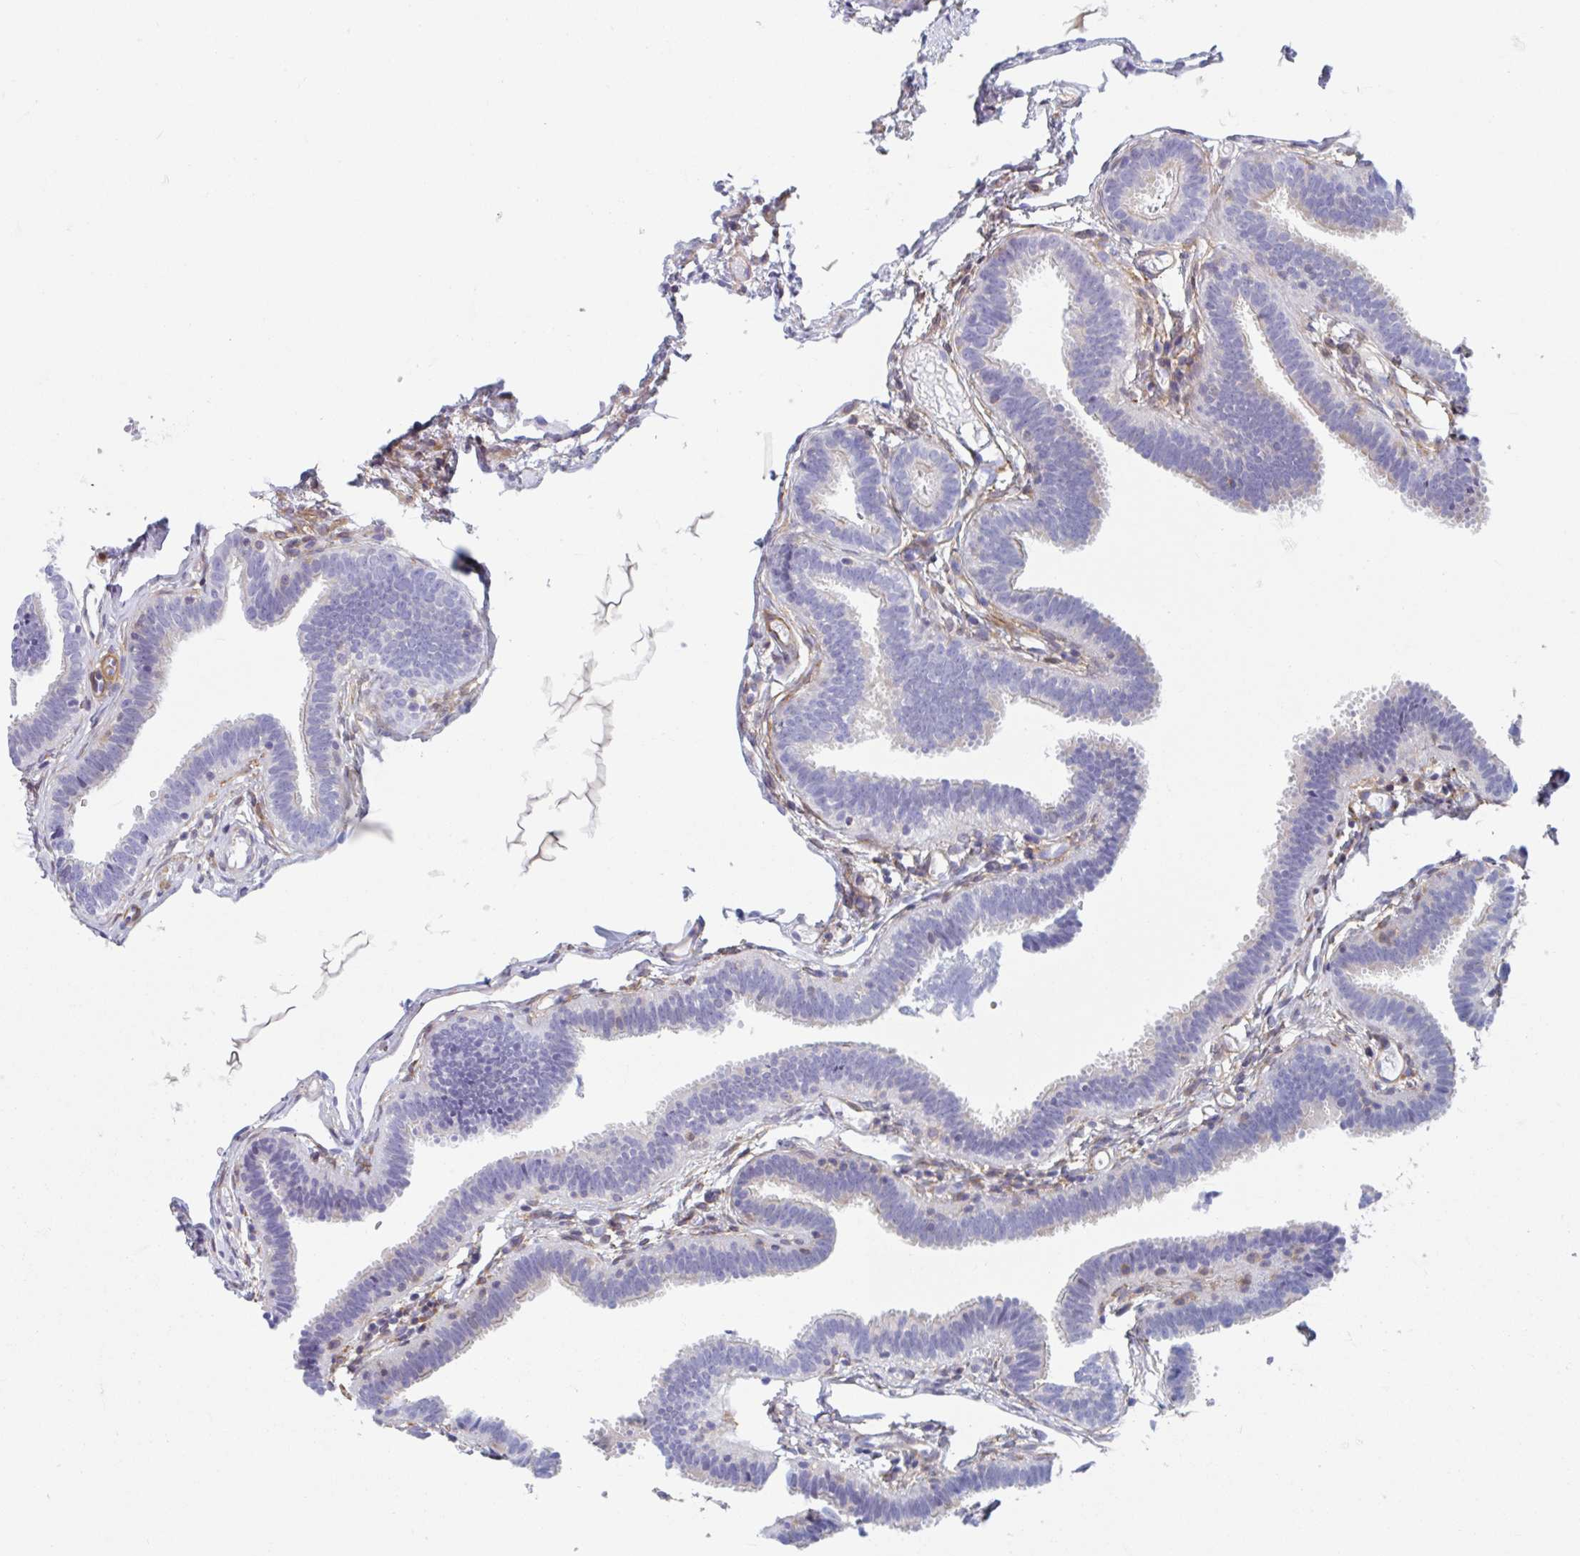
{"staining": {"intensity": "moderate", "quantity": "<25%", "location": "cytoplasmic/membranous"}, "tissue": "fallopian tube", "cell_type": "Glandular cells", "image_type": "normal", "snomed": [{"axis": "morphology", "description": "Normal tissue, NOS"}, {"axis": "topography", "description": "Fallopian tube"}], "caption": "Protein analysis of normal fallopian tube reveals moderate cytoplasmic/membranous positivity in approximately <25% of glandular cells.", "gene": "EFHD1", "patient": {"sex": "female", "age": 37}}